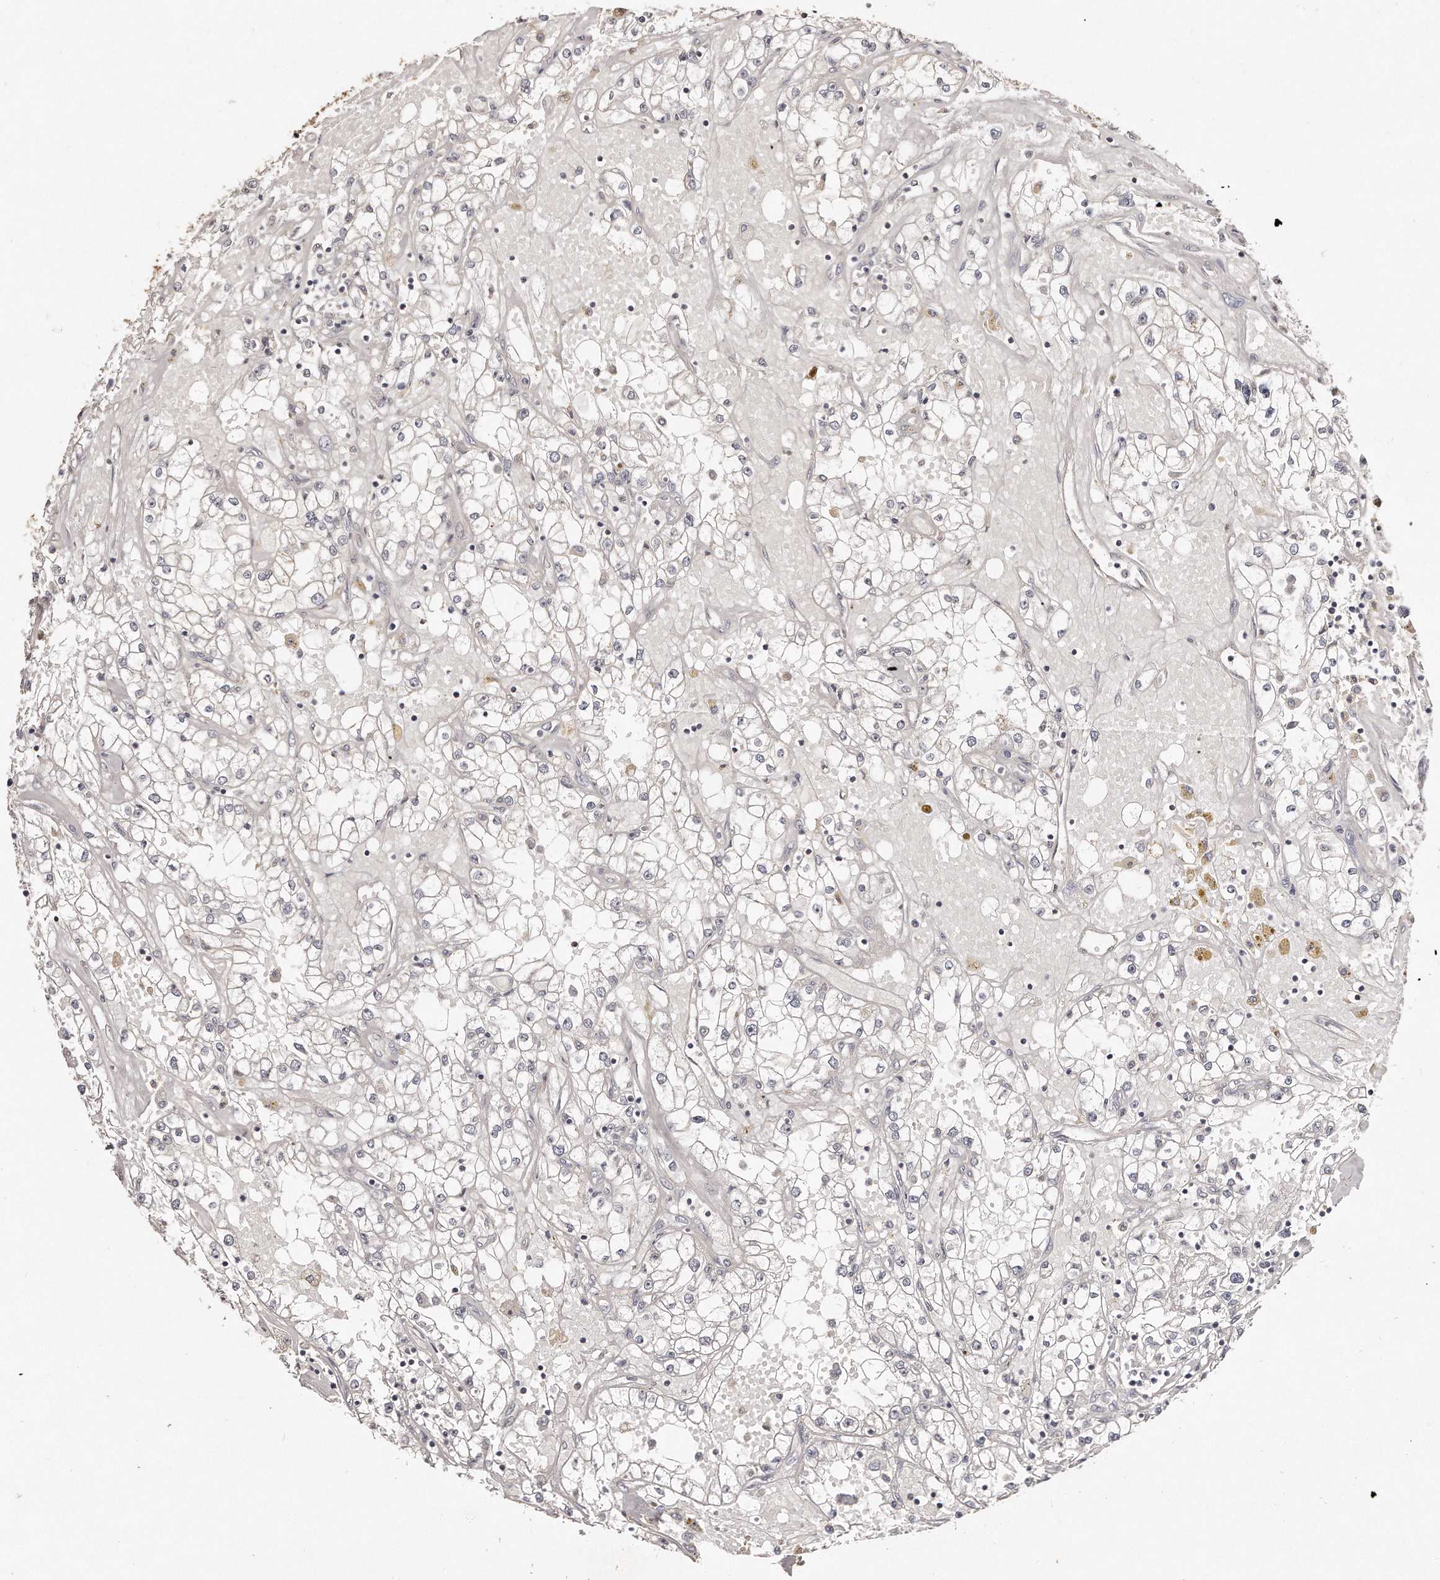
{"staining": {"intensity": "negative", "quantity": "none", "location": "none"}, "tissue": "renal cancer", "cell_type": "Tumor cells", "image_type": "cancer", "snomed": [{"axis": "morphology", "description": "Adenocarcinoma, NOS"}, {"axis": "topography", "description": "Kidney"}], "caption": "A high-resolution histopathology image shows IHC staining of renal cancer, which demonstrates no significant expression in tumor cells. Nuclei are stained in blue.", "gene": "ZYG11A", "patient": {"sex": "male", "age": 56}}